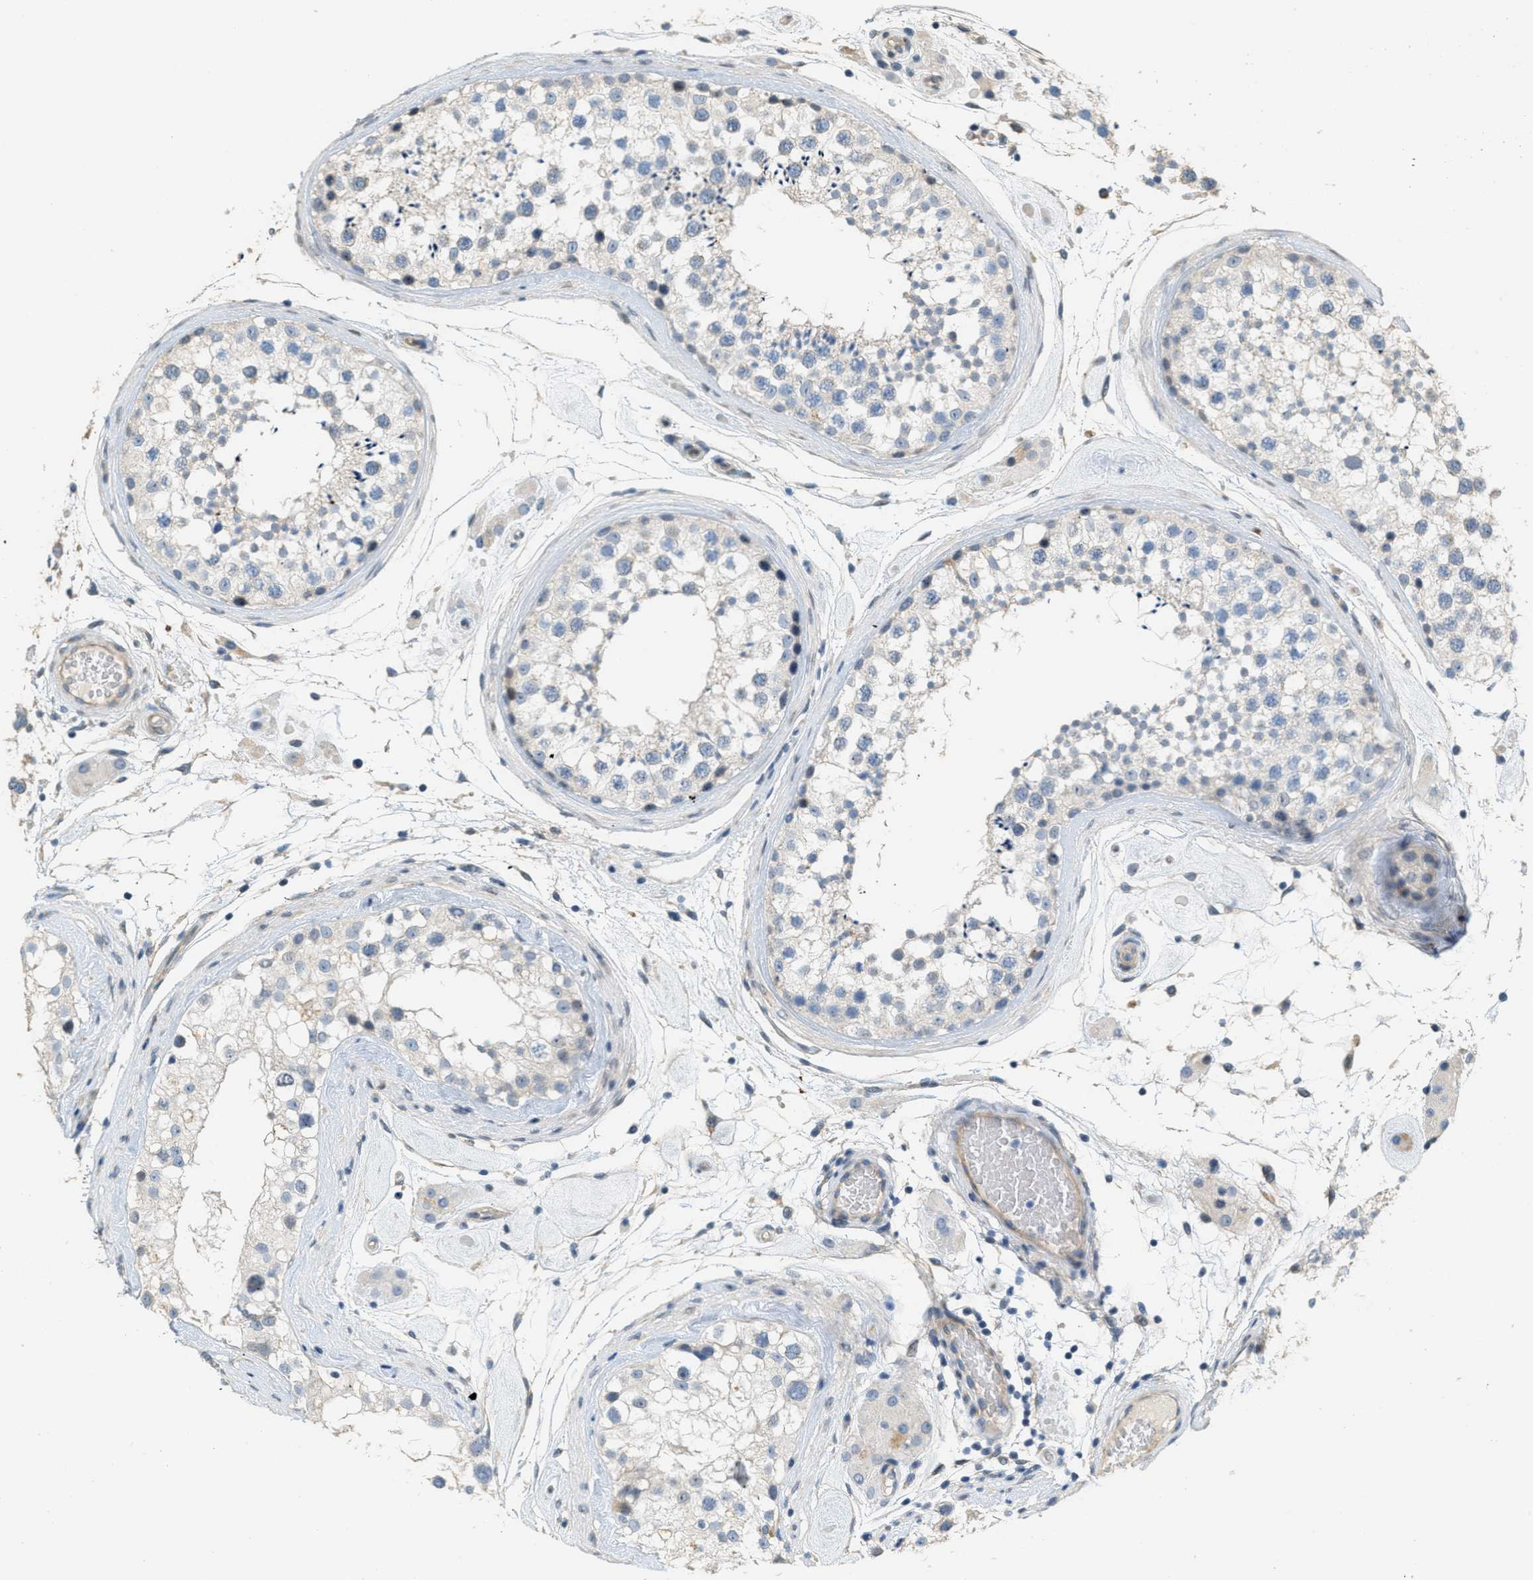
{"staining": {"intensity": "negative", "quantity": "none", "location": "none"}, "tissue": "testis", "cell_type": "Cells in seminiferous ducts", "image_type": "normal", "snomed": [{"axis": "morphology", "description": "Normal tissue, NOS"}, {"axis": "topography", "description": "Testis"}], "caption": "Normal testis was stained to show a protein in brown. There is no significant expression in cells in seminiferous ducts. The staining is performed using DAB (3,3'-diaminobenzidine) brown chromogen with nuclei counter-stained in using hematoxylin.", "gene": "ADCY5", "patient": {"sex": "male", "age": 46}}